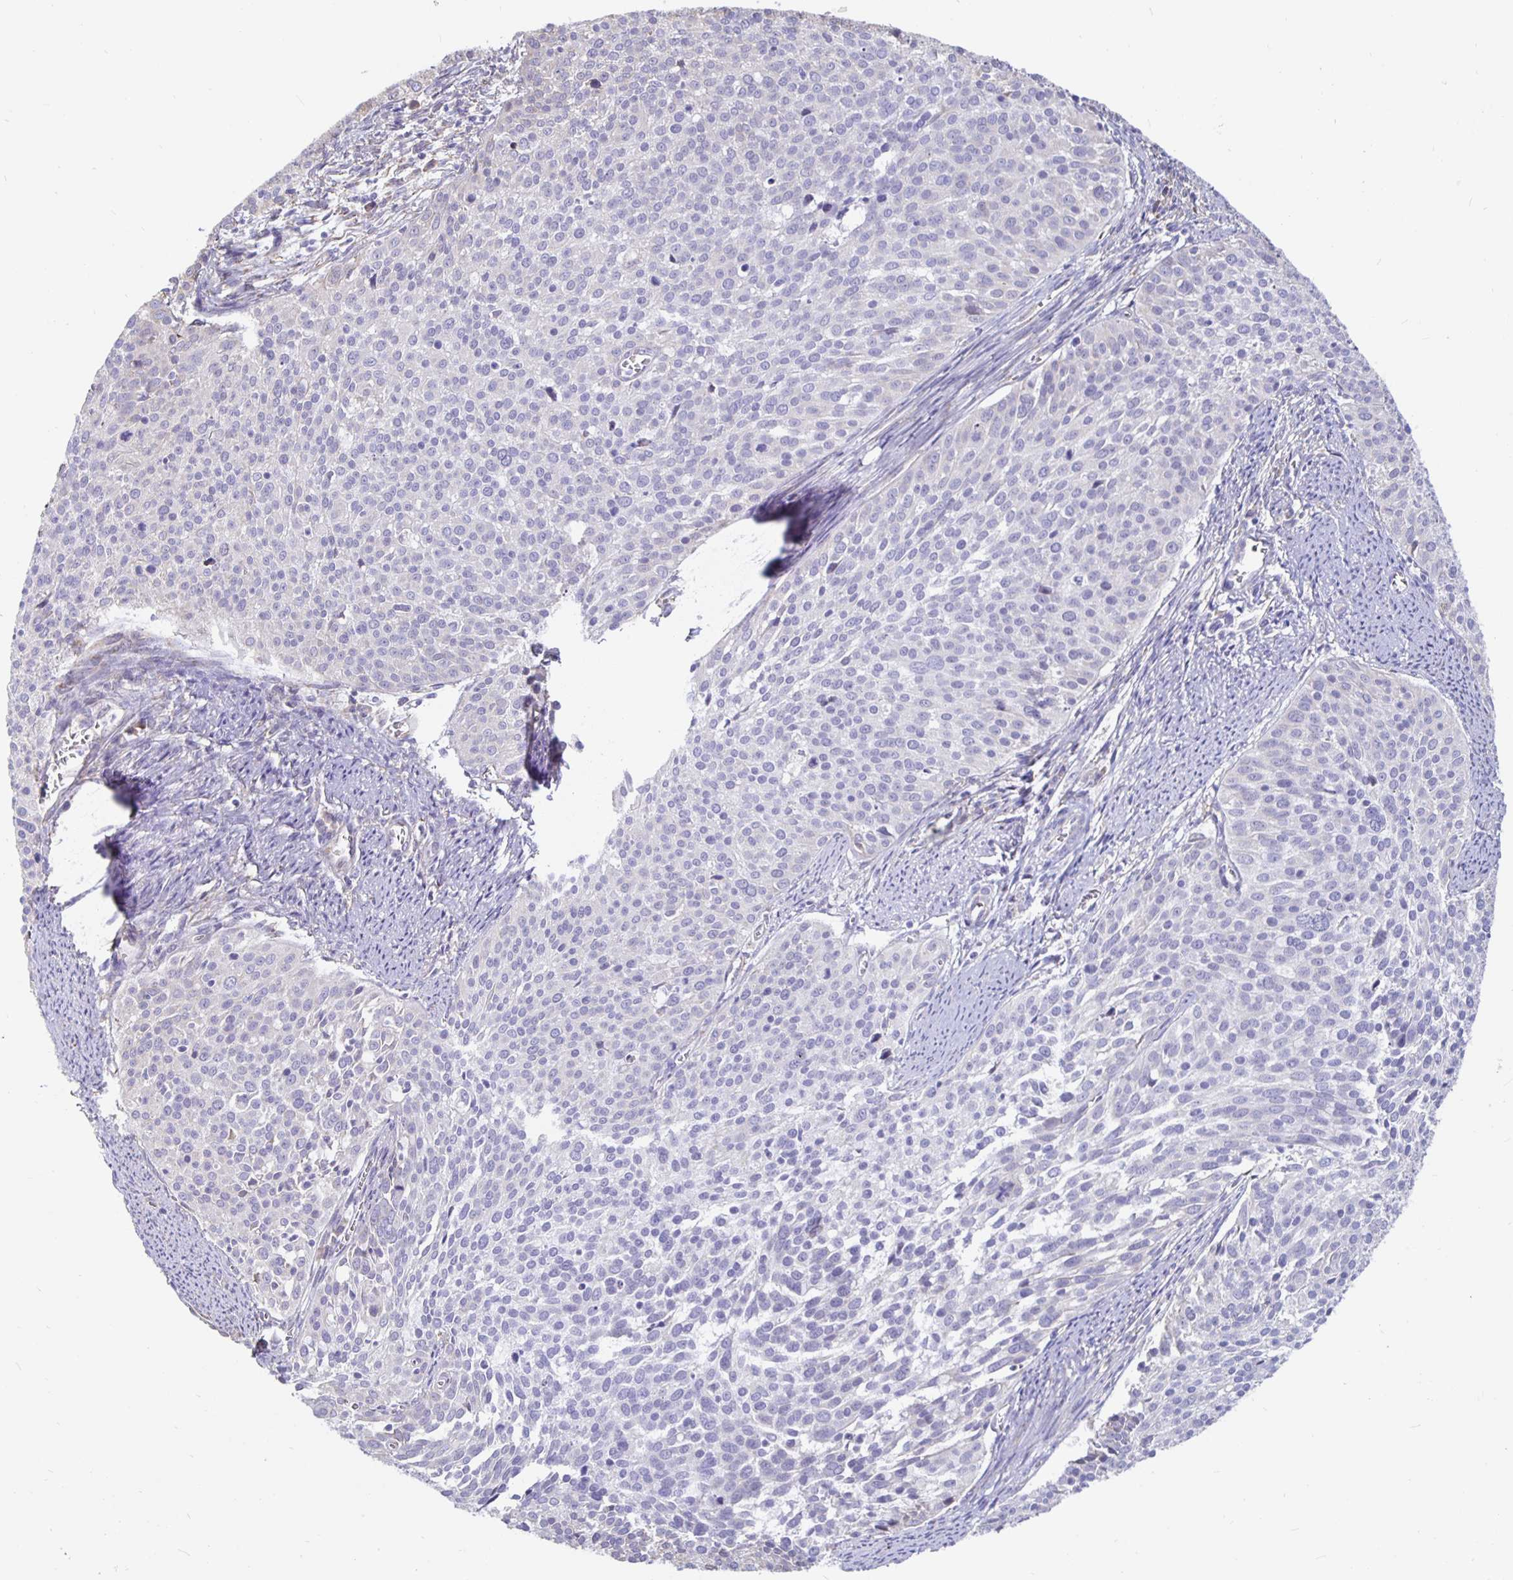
{"staining": {"intensity": "negative", "quantity": "none", "location": "none"}, "tissue": "cervical cancer", "cell_type": "Tumor cells", "image_type": "cancer", "snomed": [{"axis": "morphology", "description": "Squamous cell carcinoma, NOS"}, {"axis": "topography", "description": "Cervix"}], "caption": "The micrograph demonstrates no staining of tumor cells in squamous cell carcinoma (cervical).", "gene": "DNAI2", "patient": {"sex": "female", "age": 39}}